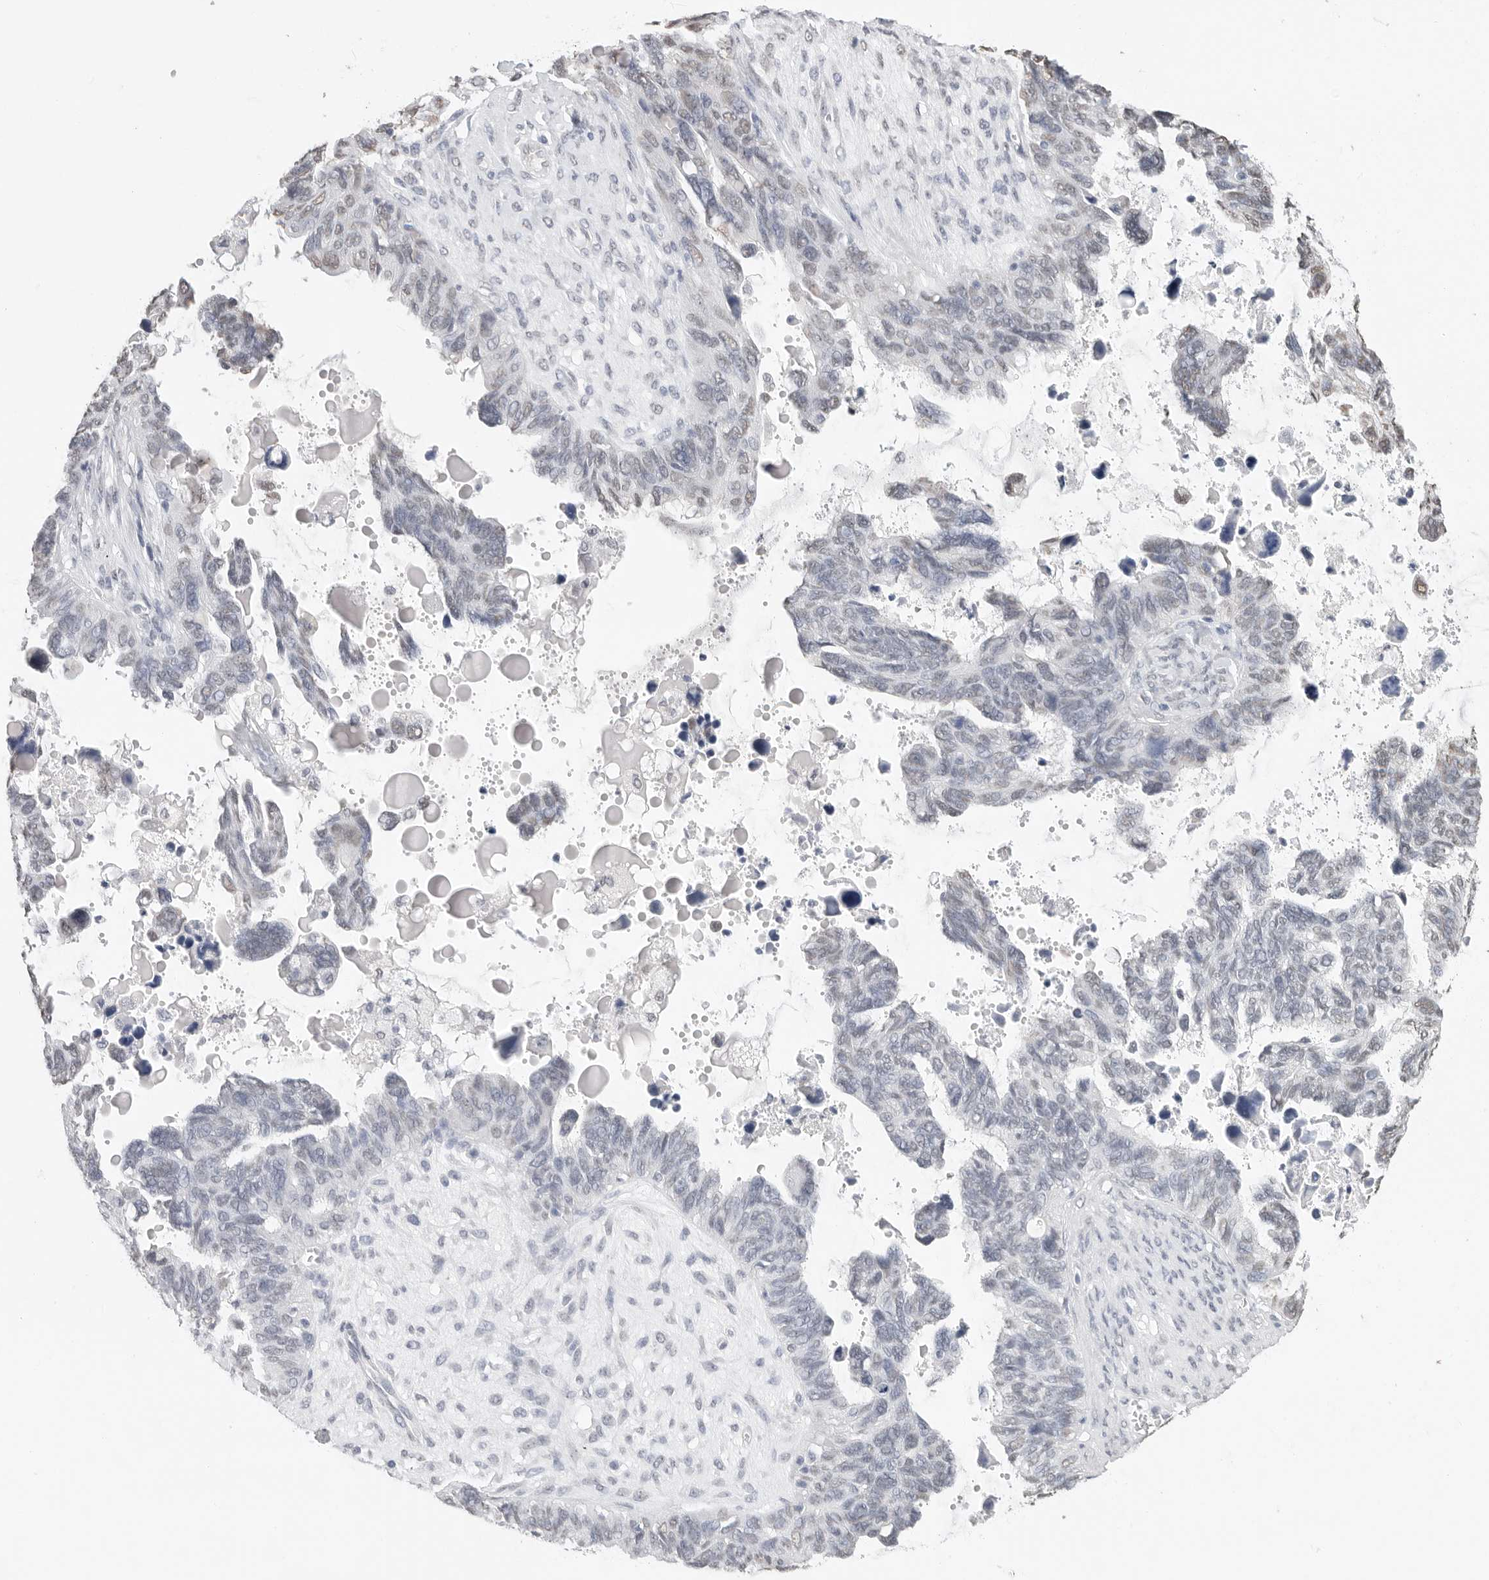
{"staining": {"intensity": "weak", "quantity": "<25%", "location": "nuclear"}, "tissue": "ovarian cancer", "cell_type": "Tumor cells", "image_type": "cancer", "snomed": [{"axis": "morphology", "description": "Cystadenocarcinoma, serous, NOS"}, {"axis": "topography", "description": "Ovary"}], "caption": "The photomicrograph displays no staining of tumor cells in ovarian serous cystadenocarcinoma.", "gene": "ARHGEF10", "patient": {"sex": "female", "age": 79}}